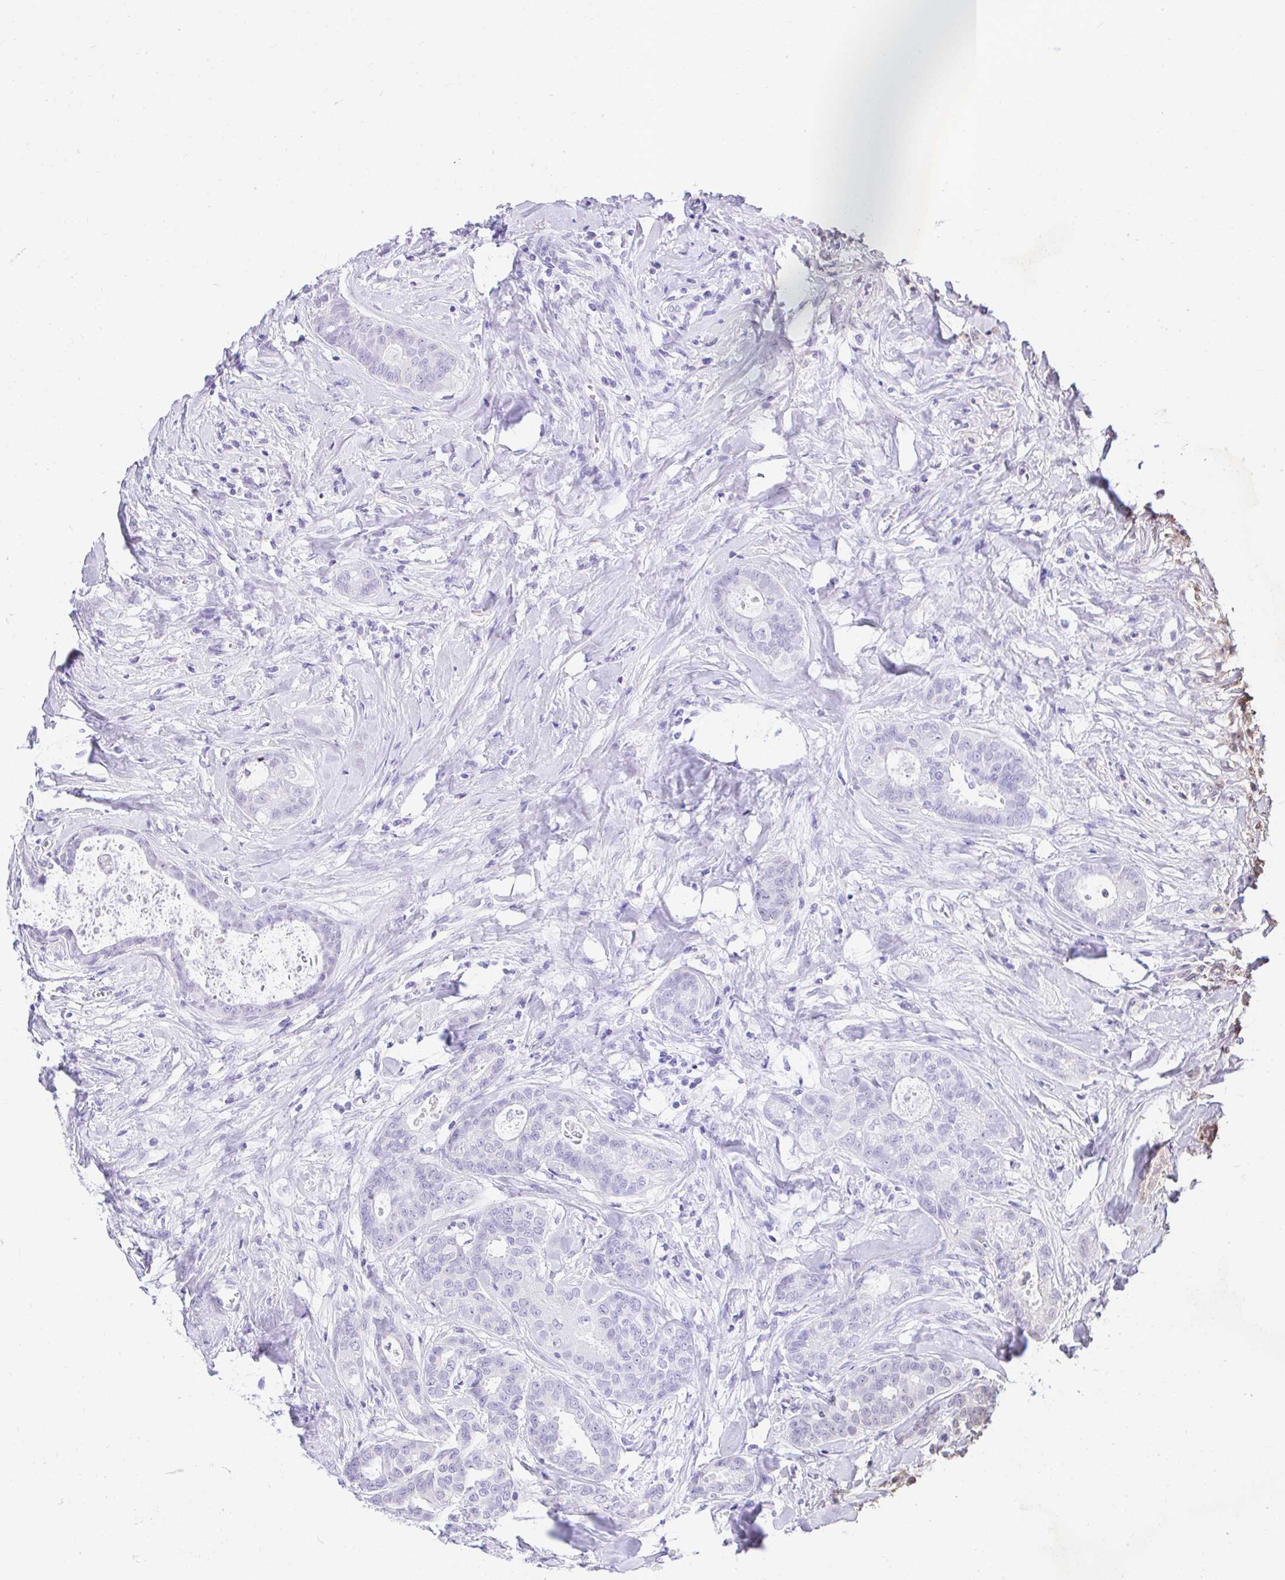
{"staining": {"intensity": "negative", "quantity": "none", "location": "none"}, "tissue": "breast cancer", "cell_type": "Tumor cells", "image_type": "cancer", "snomed": [{"axis": "morphology", "description": "Duct carcinoma"}, {"axis": "topography", "description": "Breast"}], "caption": "IHC micrograph of breast cancer stained for a protein (brown), which exhibits no expression in tumor cells. (Stains: DAB (3,3'-diaminobenzidine) IHC with hematoxylin counter stain, Microscopy: brightfield microscopy at high magnification).", "gene": "FATE1", "patient": {"sex": "female", "age": 45}}